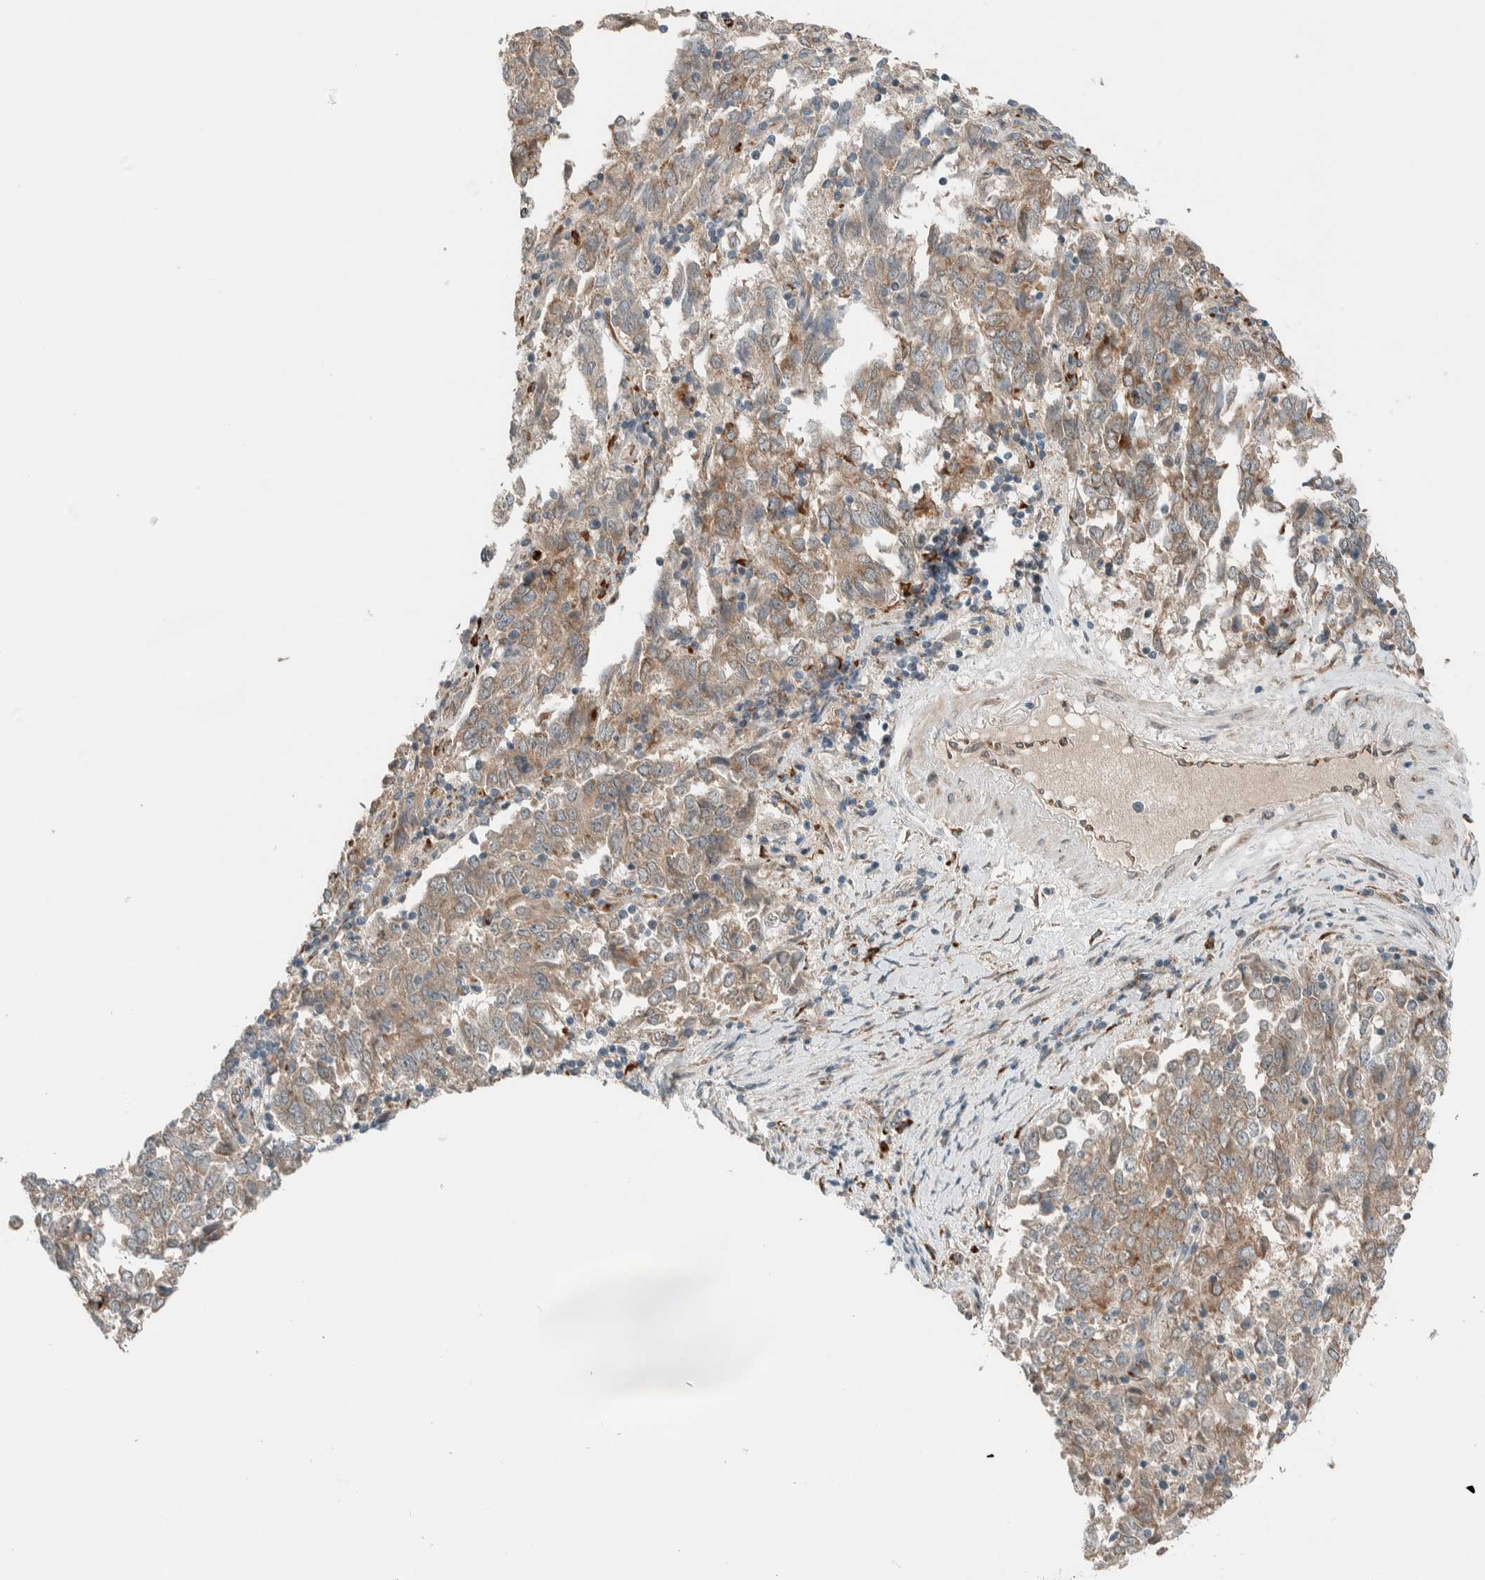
{"staining": {"intensity": "weak", "quantity": ">75%", "location": "cytoplasmic/membranous"}, "tissue": "endometrial cancer", "cell_type": "Tumor cells", "image_type": "cancer", "snomed": [{"axis": "morphology", "description": "Adenocarcinoma, NOS"}, {"axis": "topography", "description": "Endometrium"}], "caption": "Protein expression analysis of adenocarcinoma (endometrial) shows weak cytoplasmic/membranous positivity in approximately >75% of tumor cells.", "gene": "CTBP2", "patient": {"sex": "female", "age": 80}}